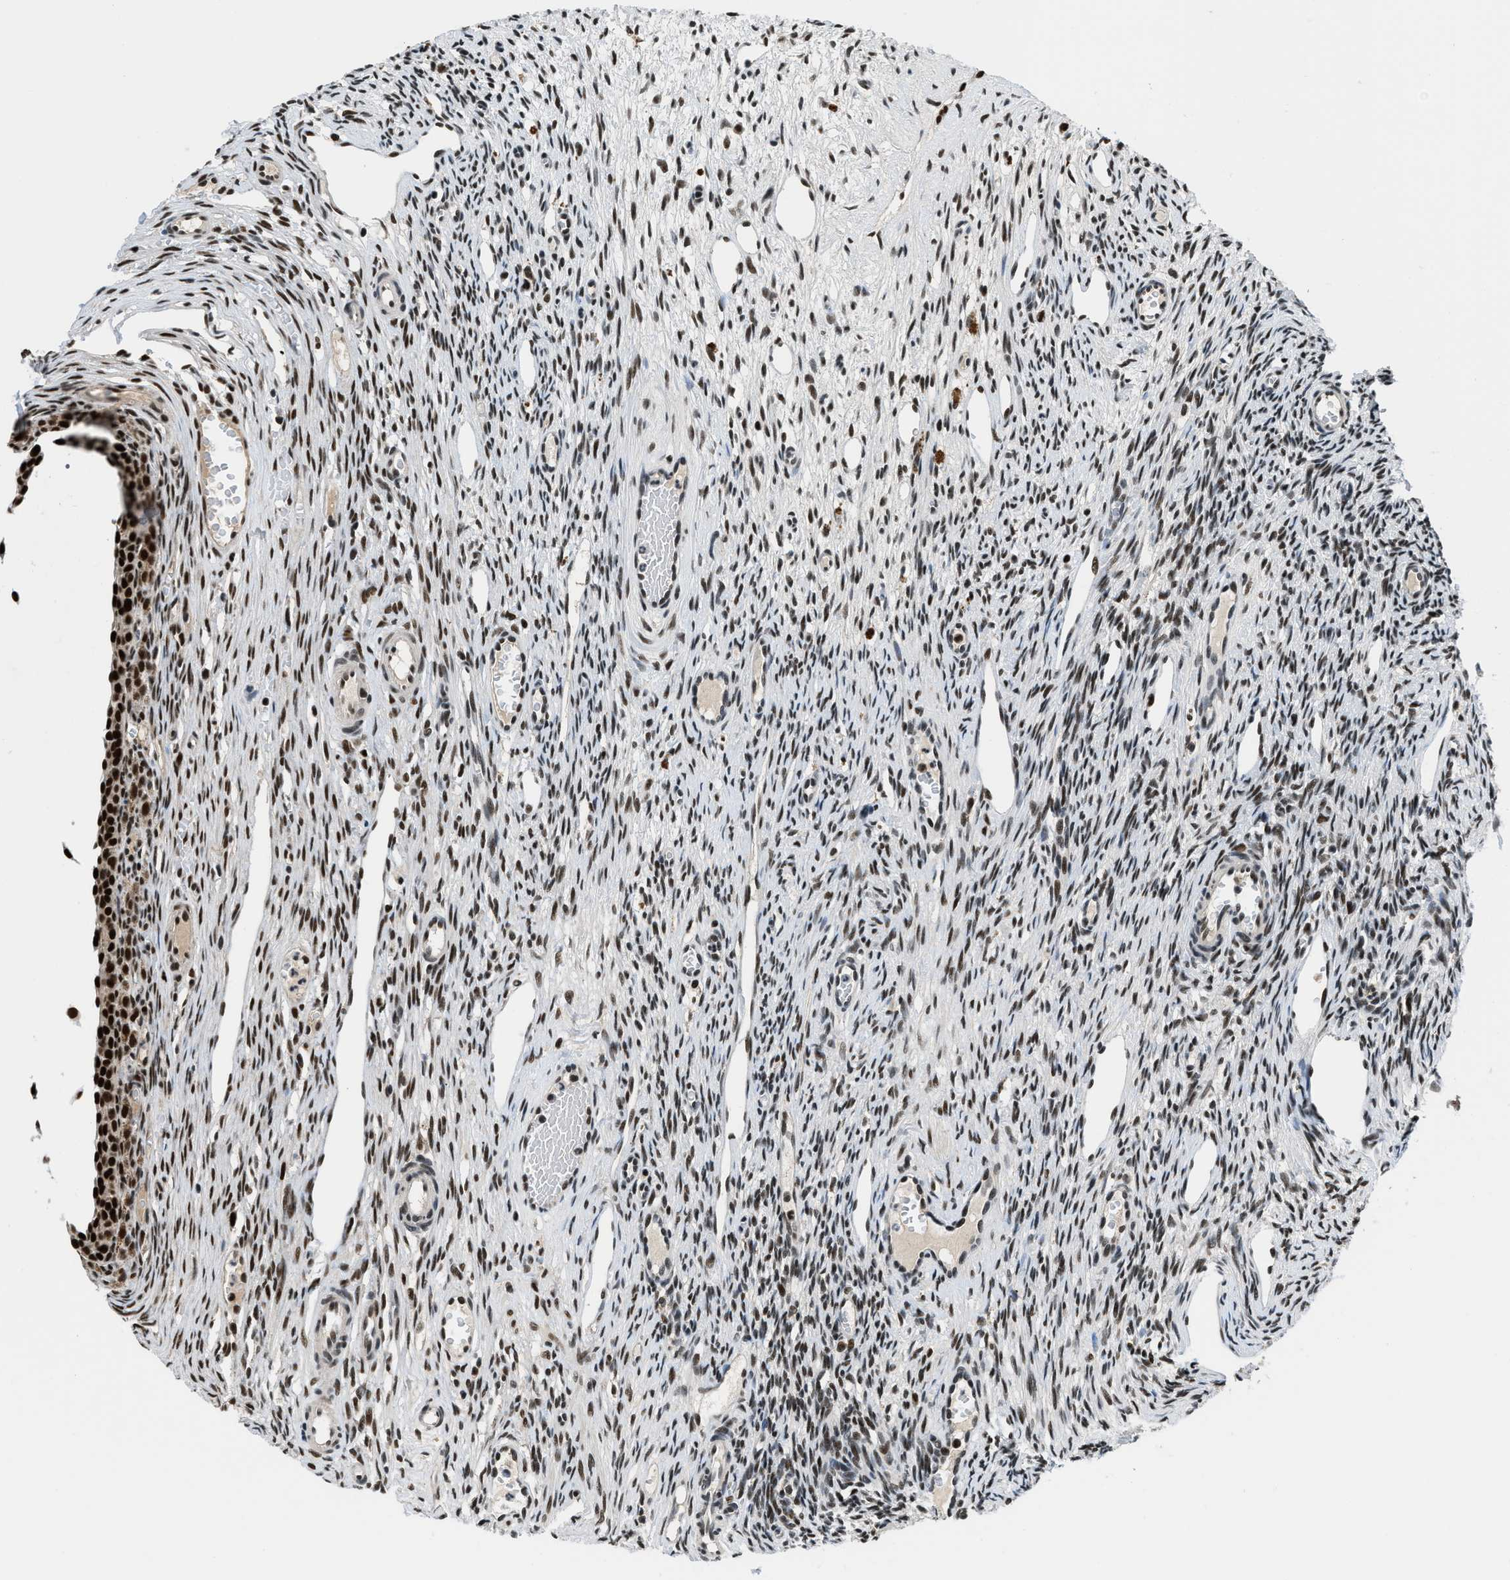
{"staining": {"intensity": "strong", "quantity": ">75%", "location": "nuclear"}, "tissue": "ovary", "cell_type": "Follicle cells", "image_type": "normal", "snomed": [{"axis": "morphology", "description": "Normal tissue, NOS"}, {"axis": "topography", "description": "Ovary"}], "caption": "Ovary was stained to show a protein in brown. There is high levels of strong nuclear expression in approximately >75% of follicle cells. The staining is performed using DAB brown chromogen to label protein expression. The nuclei are counter-stained blue using hematoxylin.", "gene": "KDM3B", "patient": {"sex": "female", "age": 33}}